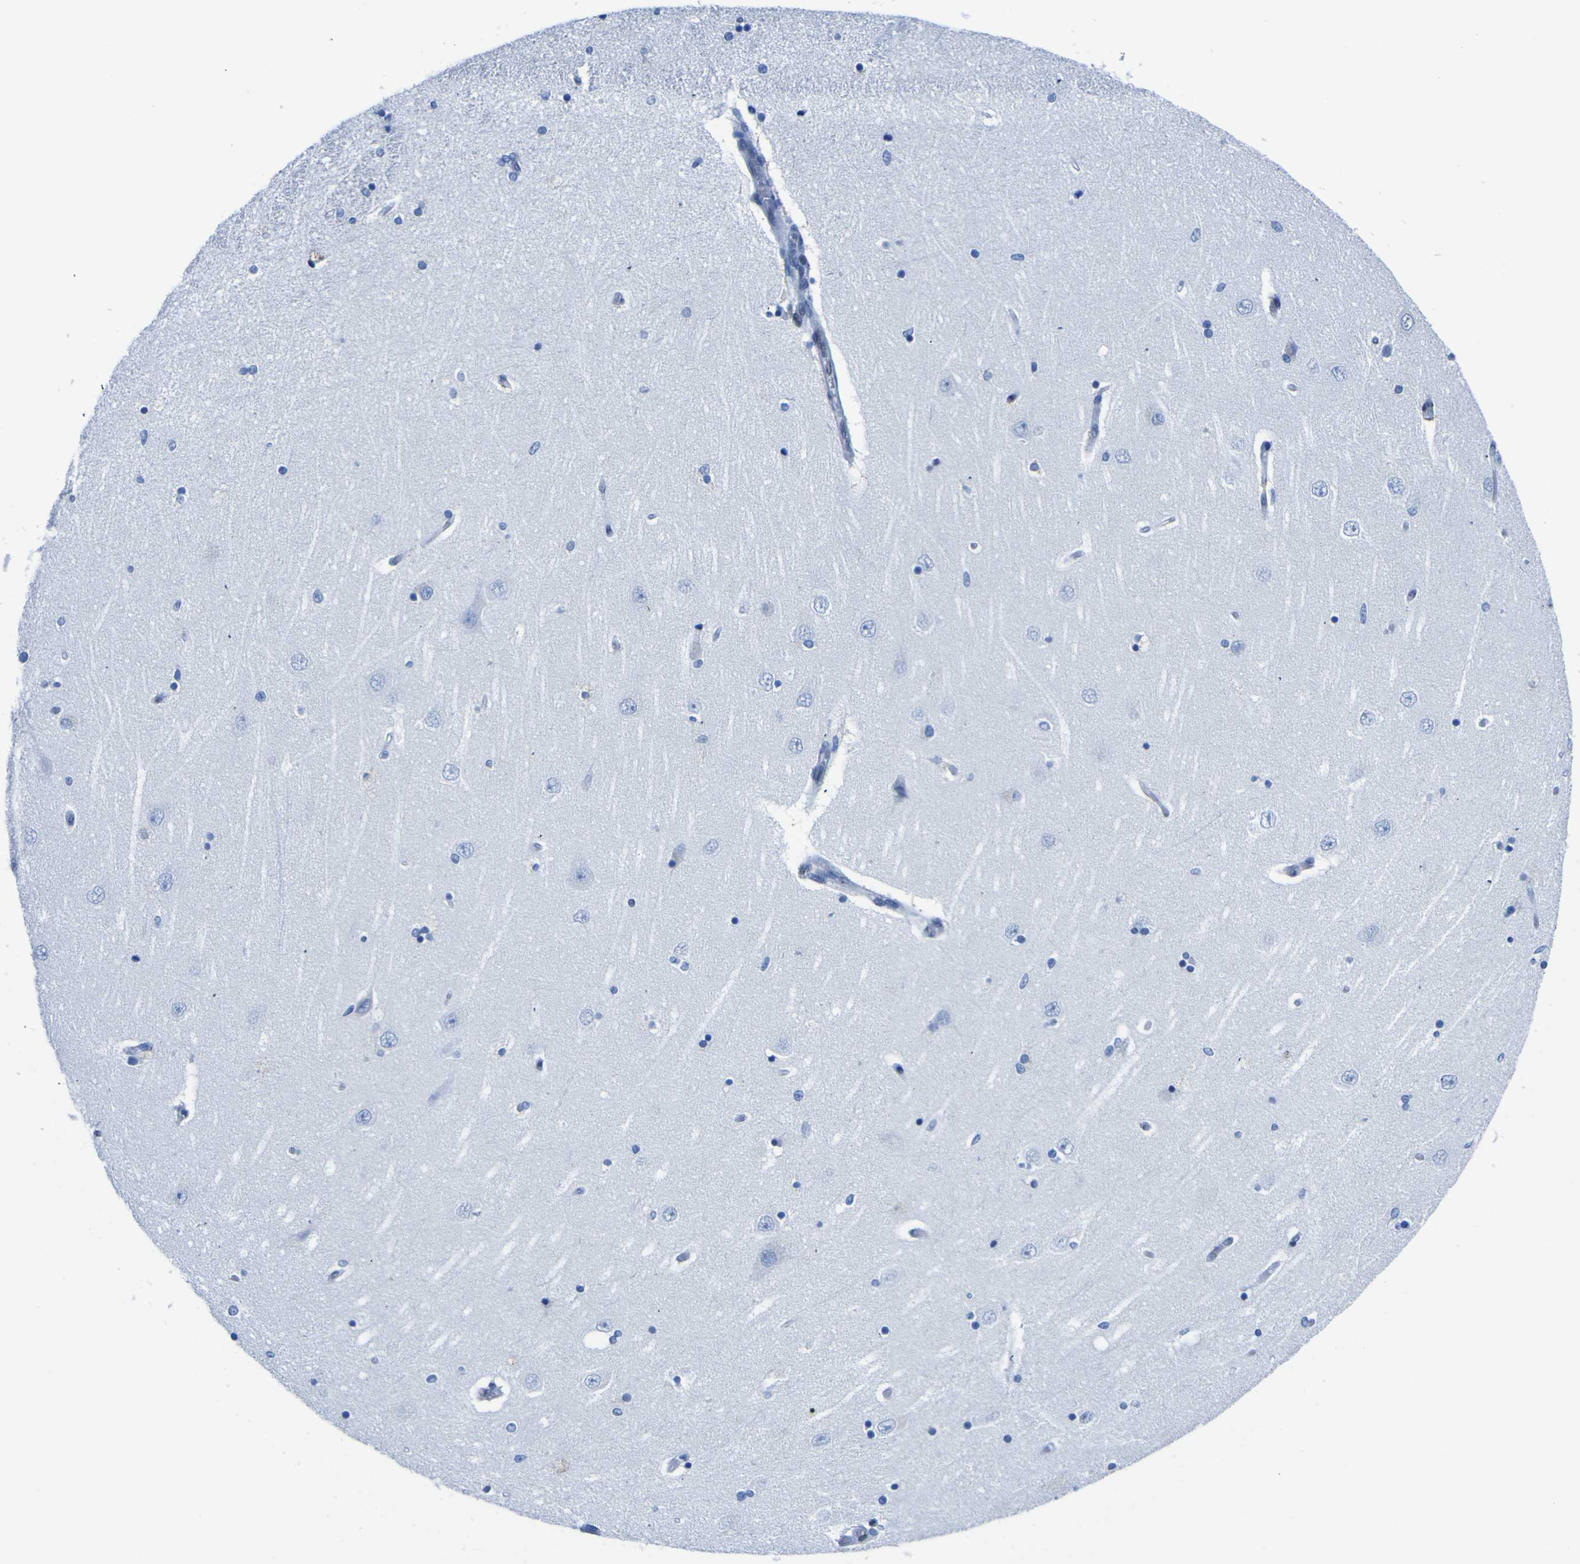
{"staining": {"intensity": "negative", "quantity": "none", "location": "none"}, "tissue": "hippocampus", "cell_type": "Glial cells", "image_type": "normal", "snomed": [{"axis": "morphology", "description": "Normal tissue, NOS"}, {"axis": "topography", "description": "Hippocampus"}], "caption": "Immunohistochemistry of normal hippocampus demonstrates no staining in glial cells.", "gene": "DACH1", "patient": {"sex": "female", "age": 54}}